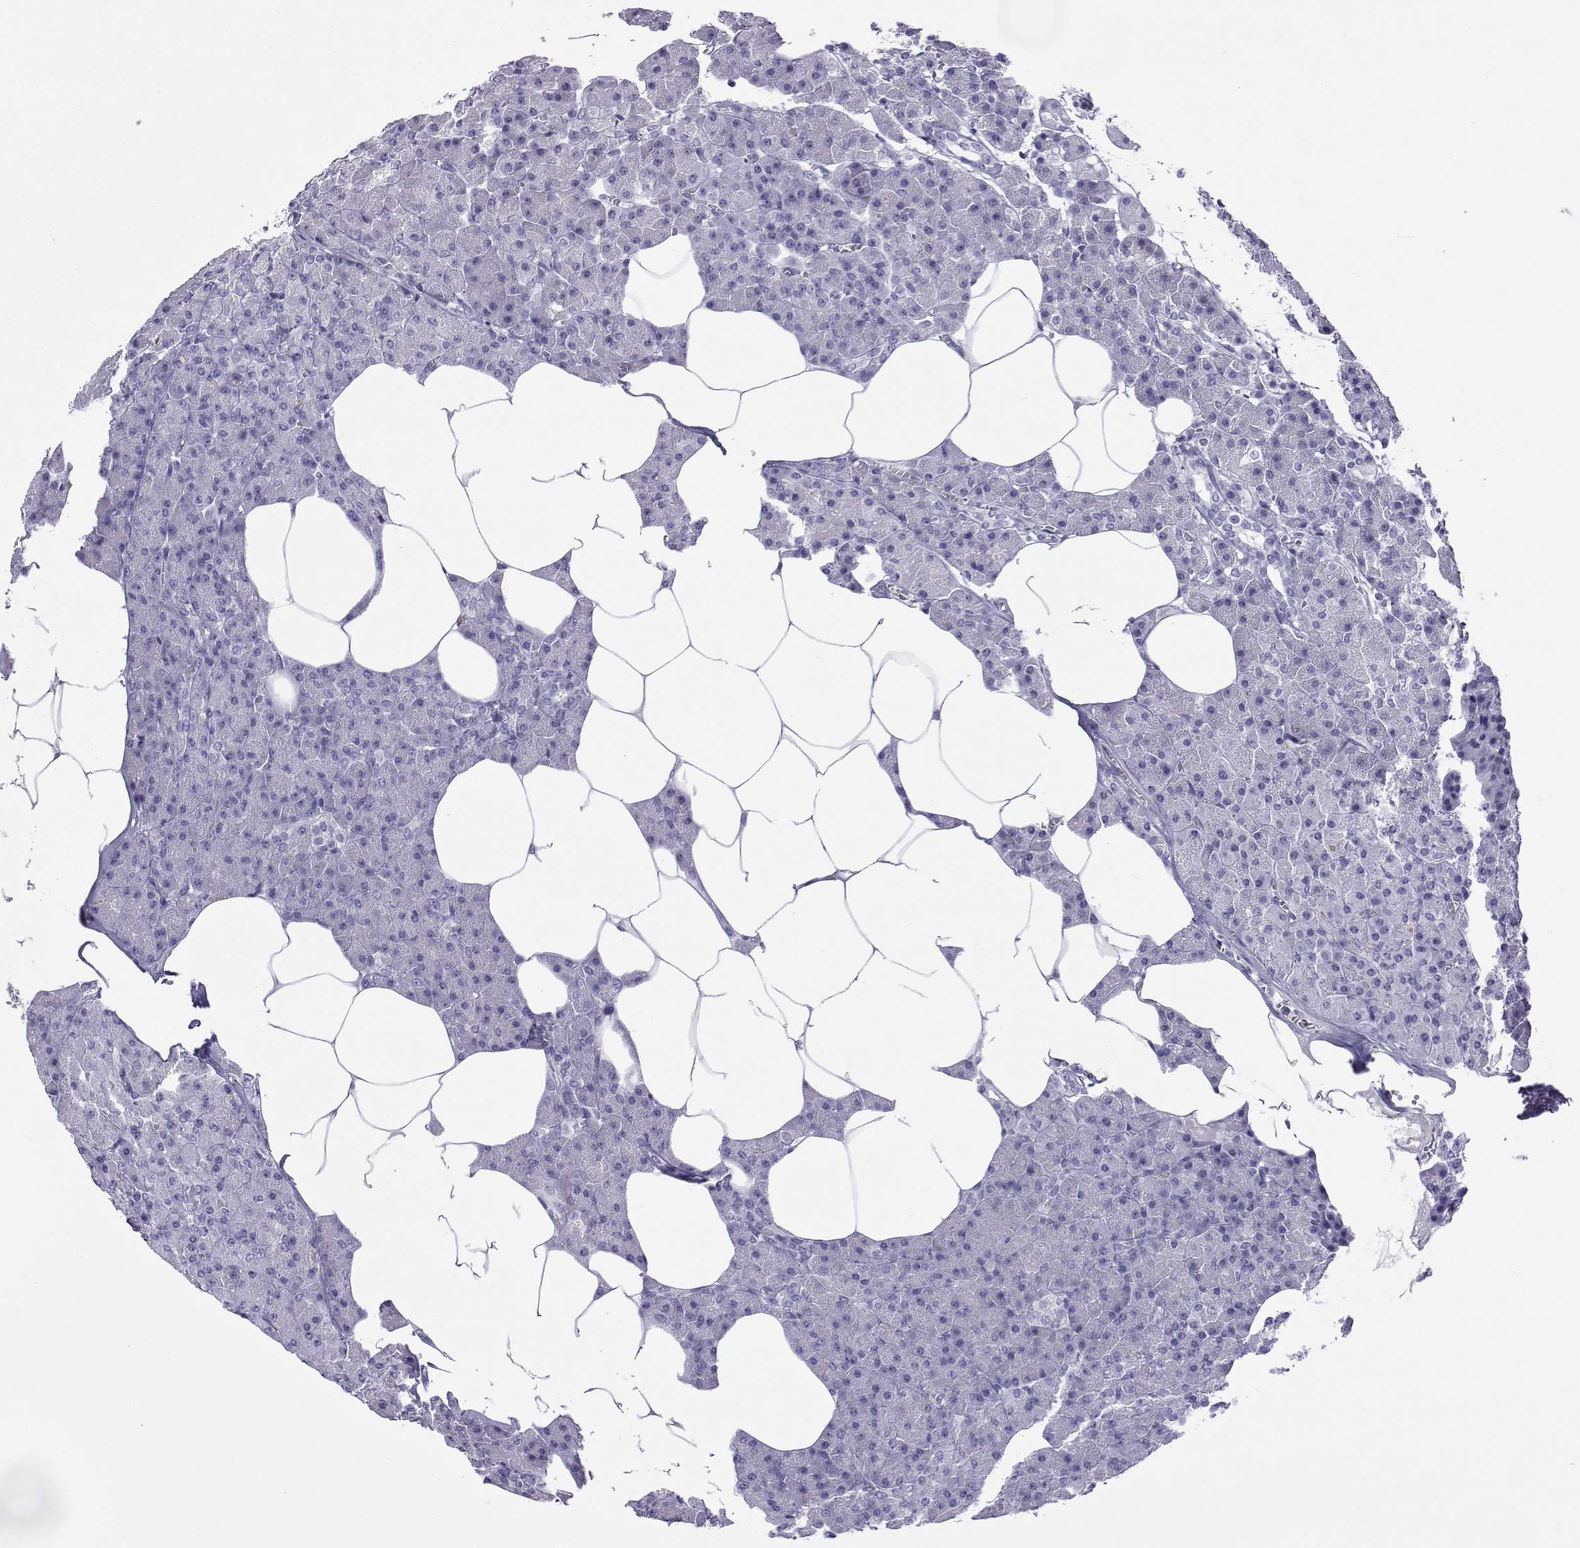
{"staining": {"intensity": "negative", "quantity": "none", "location": "none"}, "tissue": "pancreas", "cell_type": "Exocrine glandular cells", "image_type": "normal", "snomed": [{"axis": "morphology", "description": "Normal tissue, NOS"}, {"axis": "topography", "description": "Pancreas"}], "caption": "The histopathology image displays no staining of exocrine glandular cells in benign pancreas.", "gene": "ACTL7A", "patient": {"sex": "female", "age": 45}}